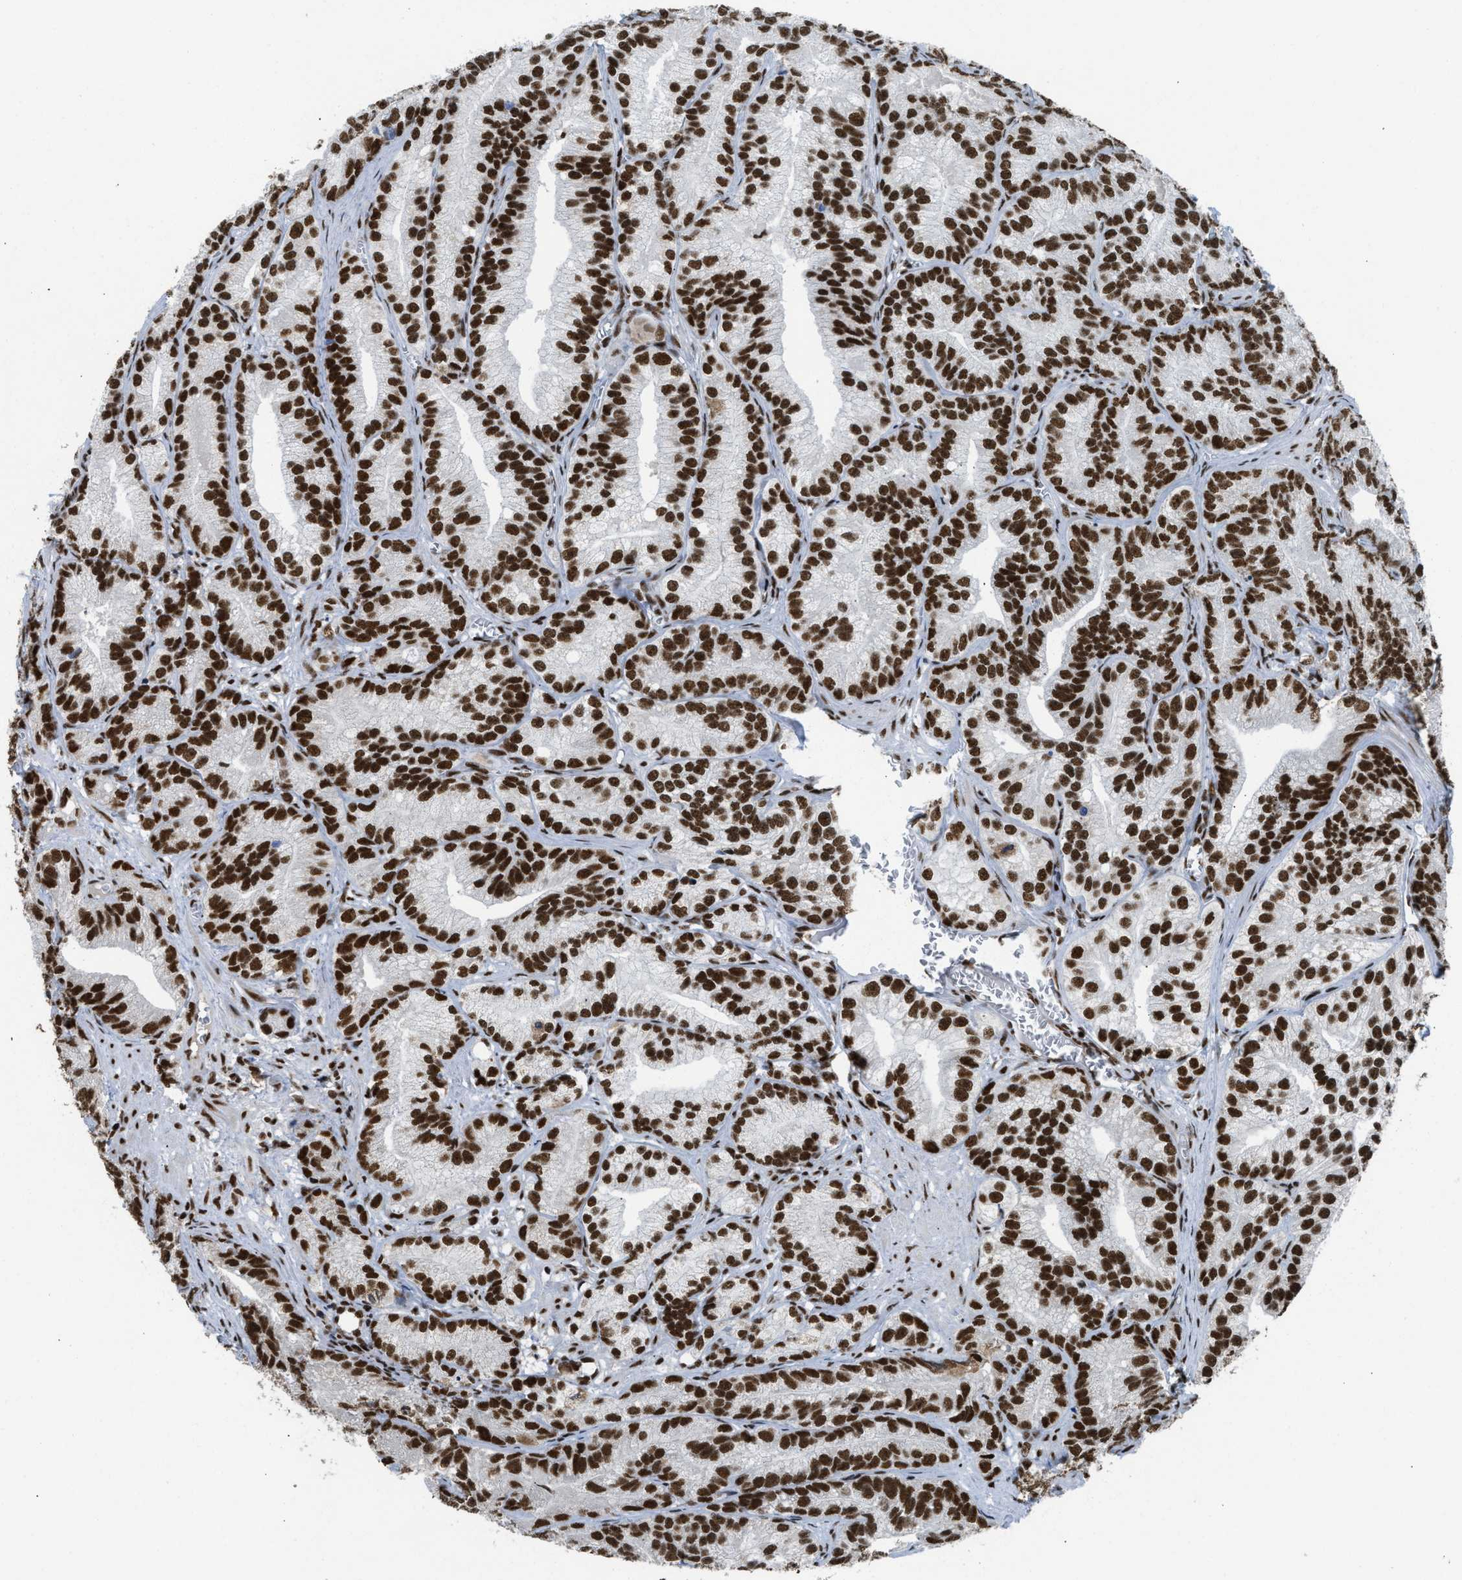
{"staining": {"intensity": "strong", "quantity": ">75%", "location": "nuclear"}, "tissue": "prostate cancer", "cell_type": "Tumor cells", "image_type": "cancer", "snomed": [{"axis": "morphology", "description": "Adenocarcinoma, Low grade"}, {"axis": "topography", "description": "Prostate"}], "caption": "A photomicrograph of human adenocarcinoma (low-grade) (prostate) stained for a protein displays strong nuclear brown staining in tumor cells. The protein of interest is shown in brown color, while the nuclei are stained blue.", "gene": "SCAF4", "patient": {"sex": "male", "age": 89}}